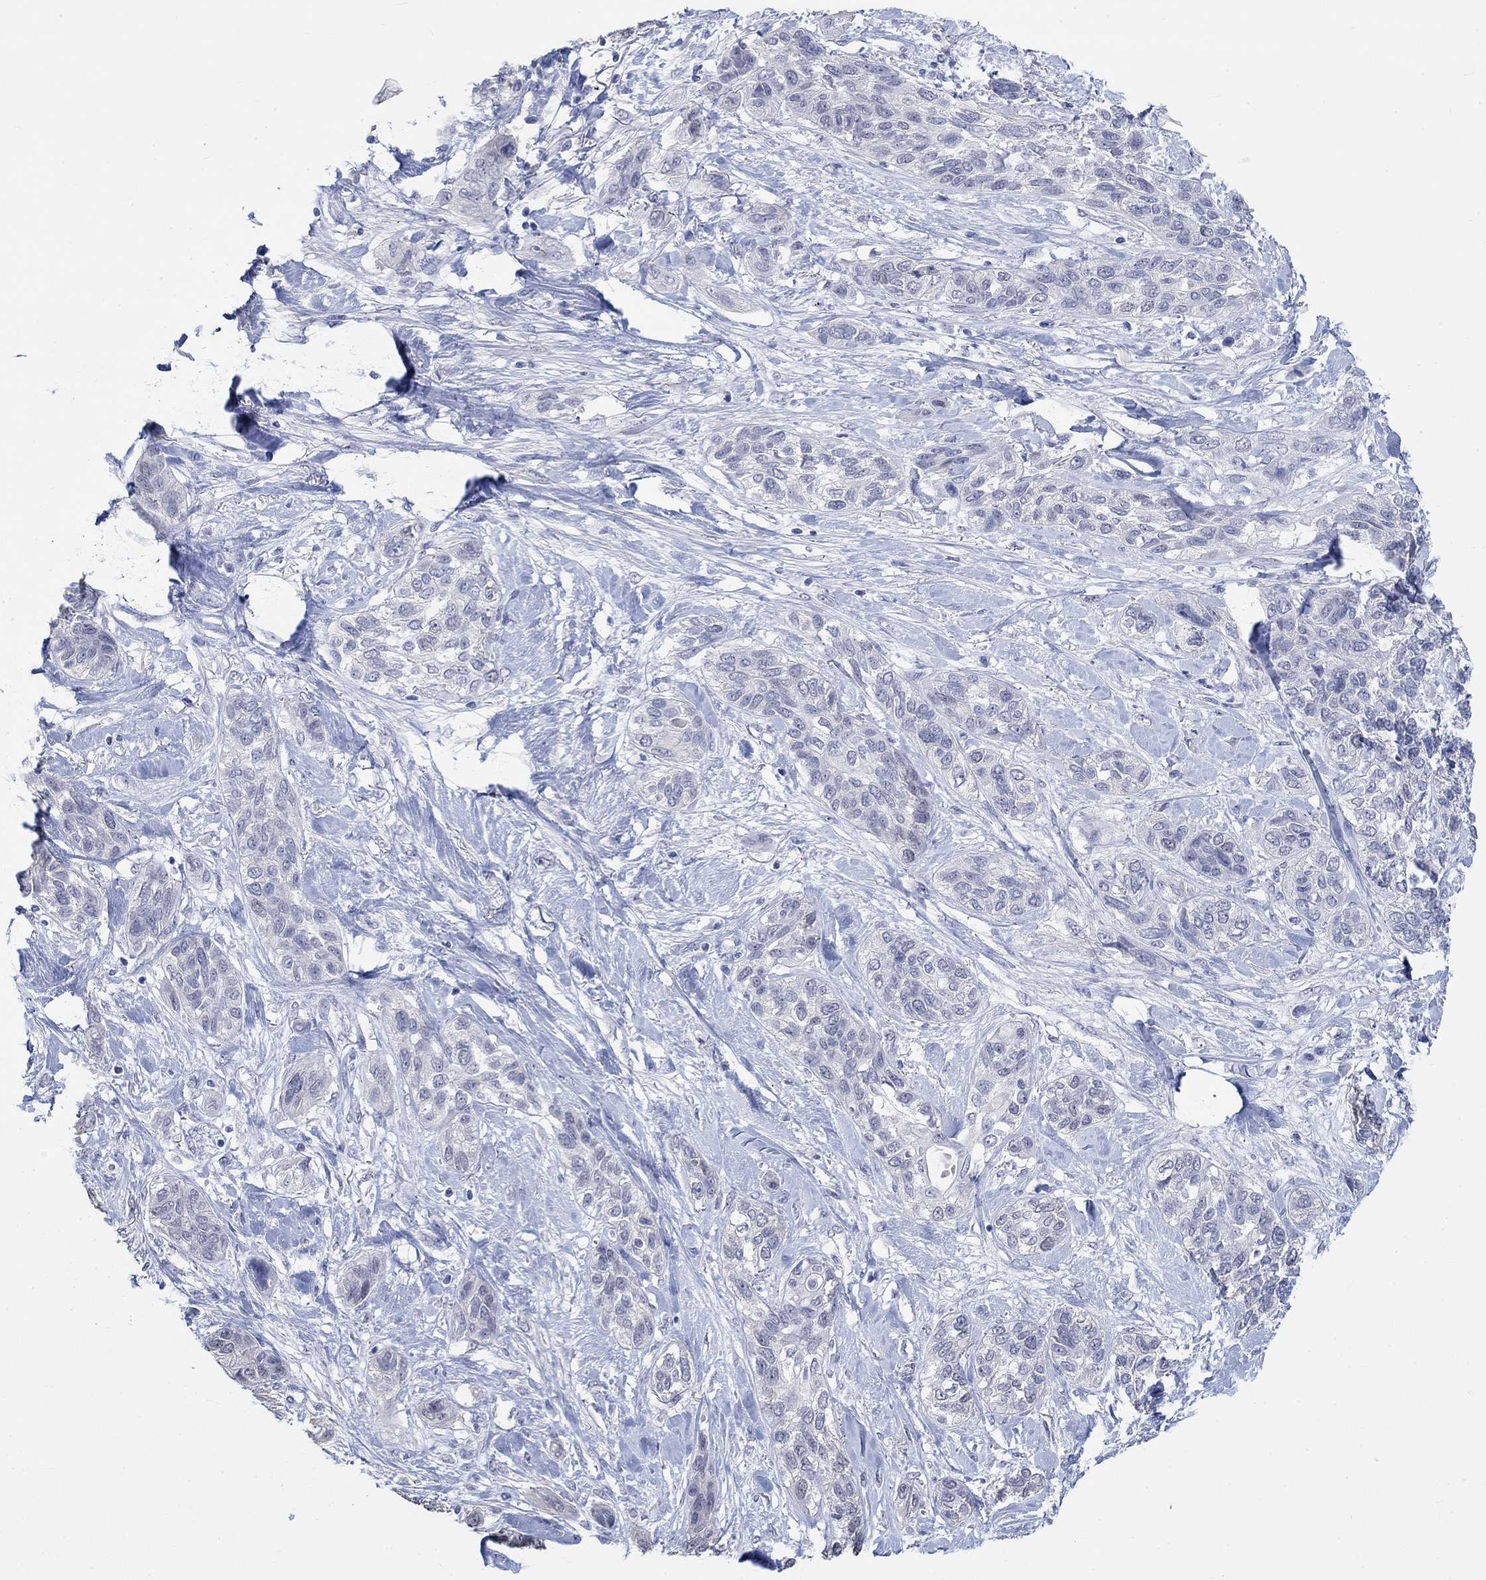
{"staining": {"intensity": "negative", "quantity": "none", "location": "none"}, "tissue": "lung cancer", "cell_type": "Tumor cells", "image_type": "cancer", "snomed": [{"axis": "morphology", "description": "Squamous cell carcinoma, NOS"}, {"axis": "topography", "description": "Lung"}], "caption": "Tumor cells show no significant protein positivity in lung cancer.", "gene": "PNMA5", "patient": {"sex": "female", "age": 70}}